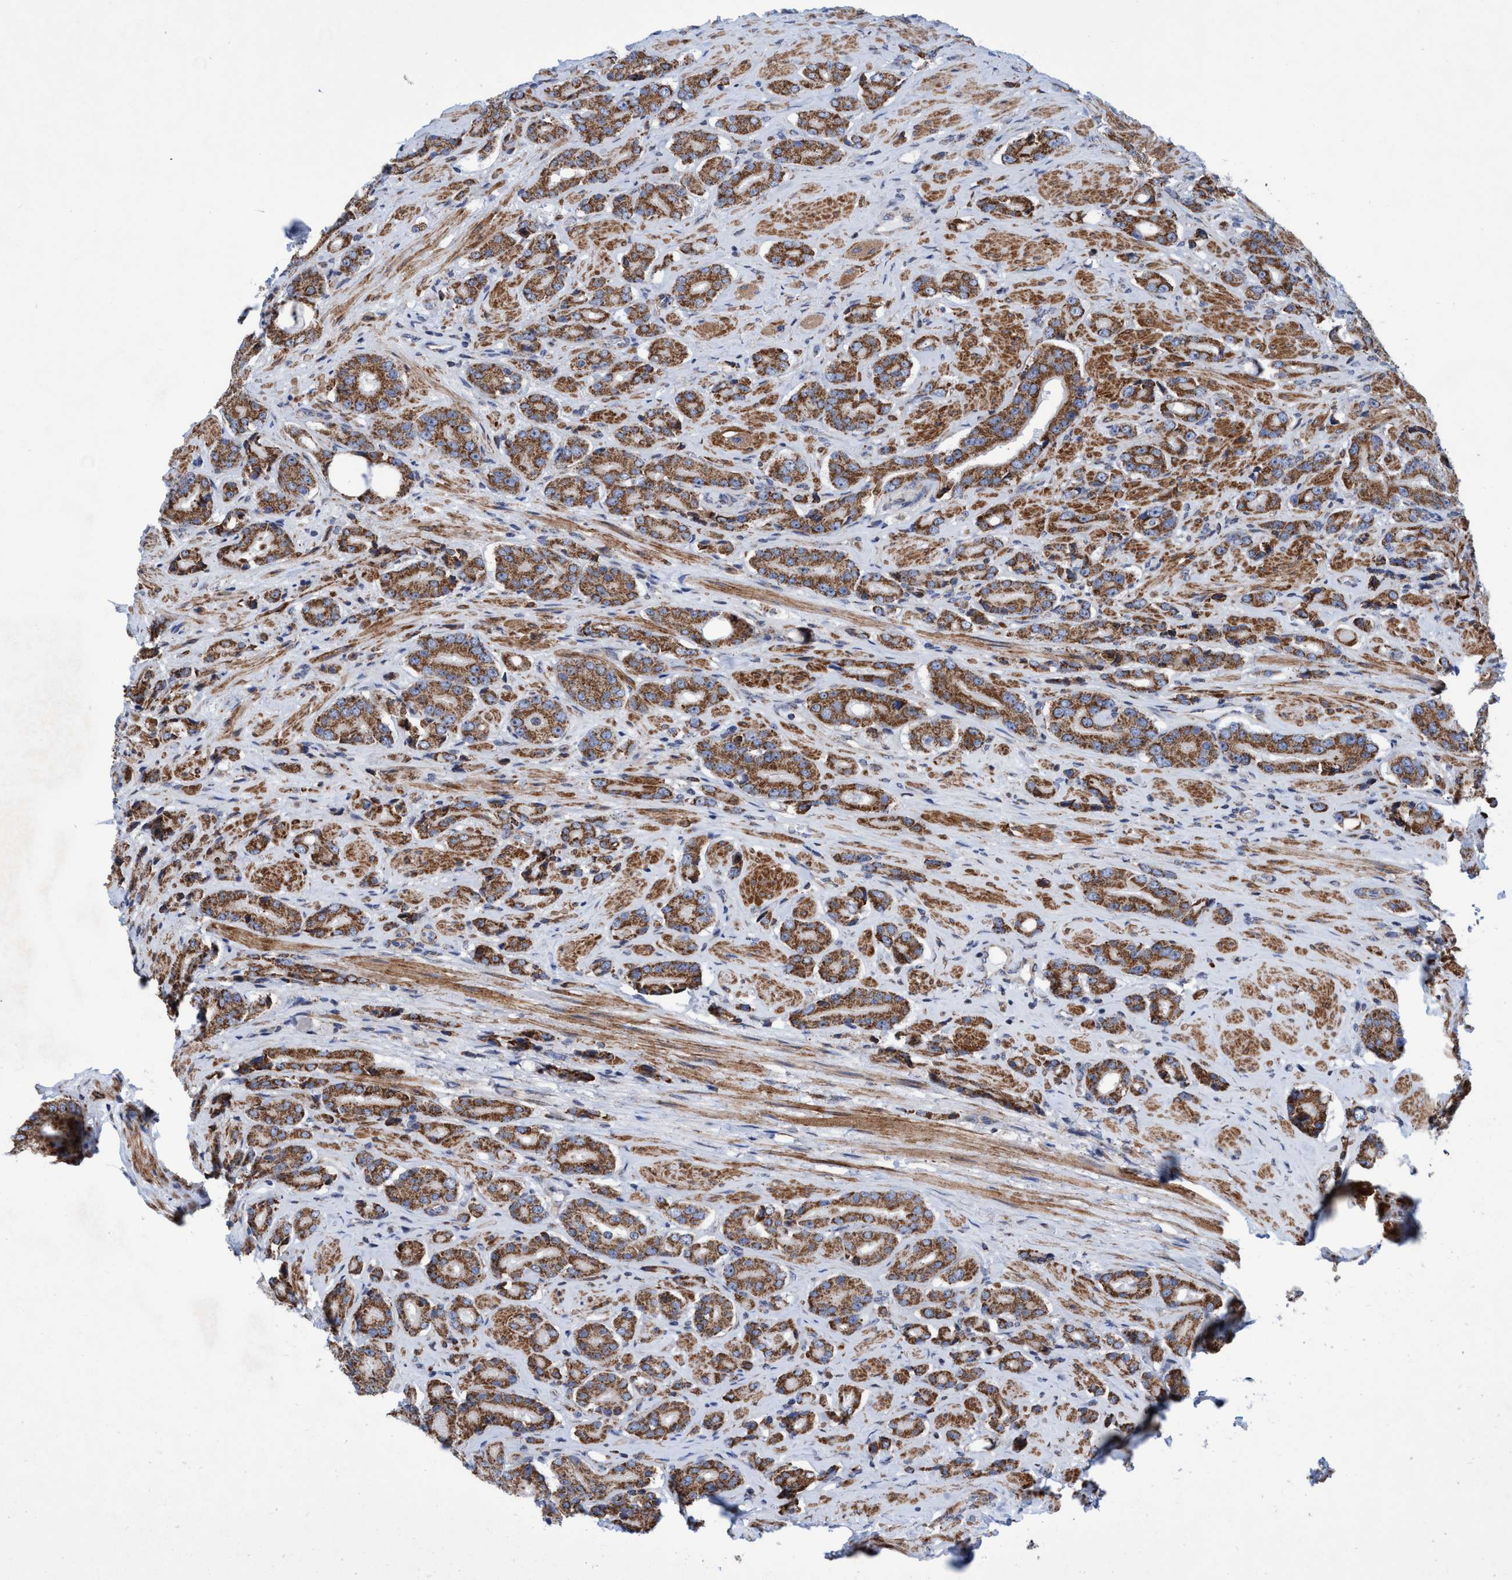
{"staining": {"intensity": "moderate", "quantity": ">75%", "location": "cytoplasmic/membranous"}, "tissue": "prostate cancer", "cell_type": "Tumor cells", "image_type": "cancer", "snomed": [{"axis": "morphology", "description": "Adenocarcinoma, High grade"}, {"axis": "topography", "description": "Prostate"}], "caption": "Immunohistochemical staining of human prostate adenocarcinoma (high-grade) reveals moderate cytoplasmic/membranous protein expression in about >75% of tumor cells.", "gene": "POLR1F", "patient": {"sex": "male", "age": 71}}